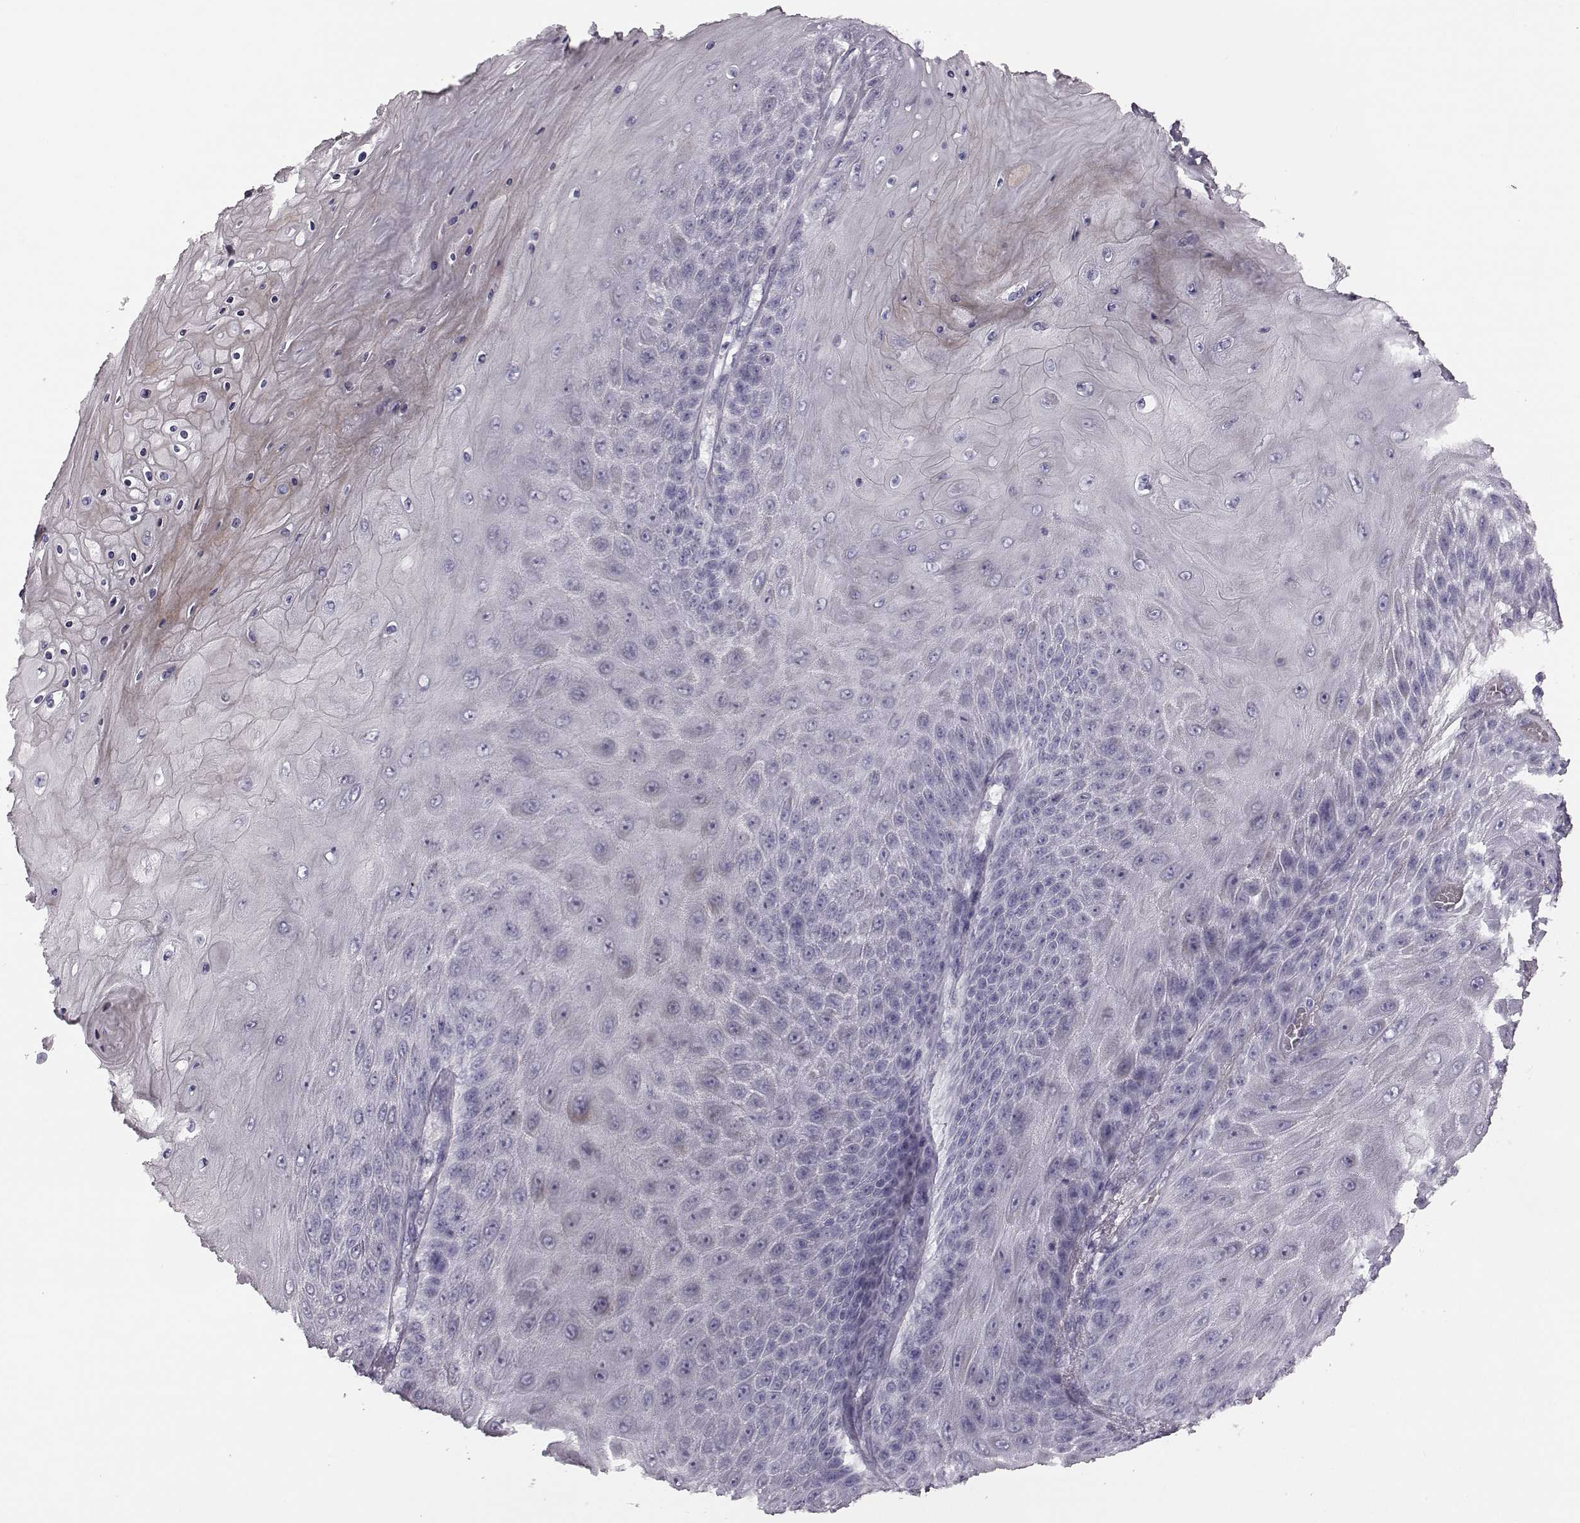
{"staining": {"intensity": "negative", "quantity": "none", "location": "none"}, "tissue": "skin cancer", "cell_type": "Tumor cells", "image_type": "cancer", "snomed": [{"axis": "morphology", "description": "Squamous cell carcinoma, NOS"}, {"axis": "topography", "description": "Skin"}], "caption": "Immunohistochemistry histopathology image of neoplastic tissue: skin squamous cell carcinoma stained with DAB exhibits no significant protein positivity in tumor cells.", "gene": "ZNF433", "patient": {"sex": "male", "age": 62}}